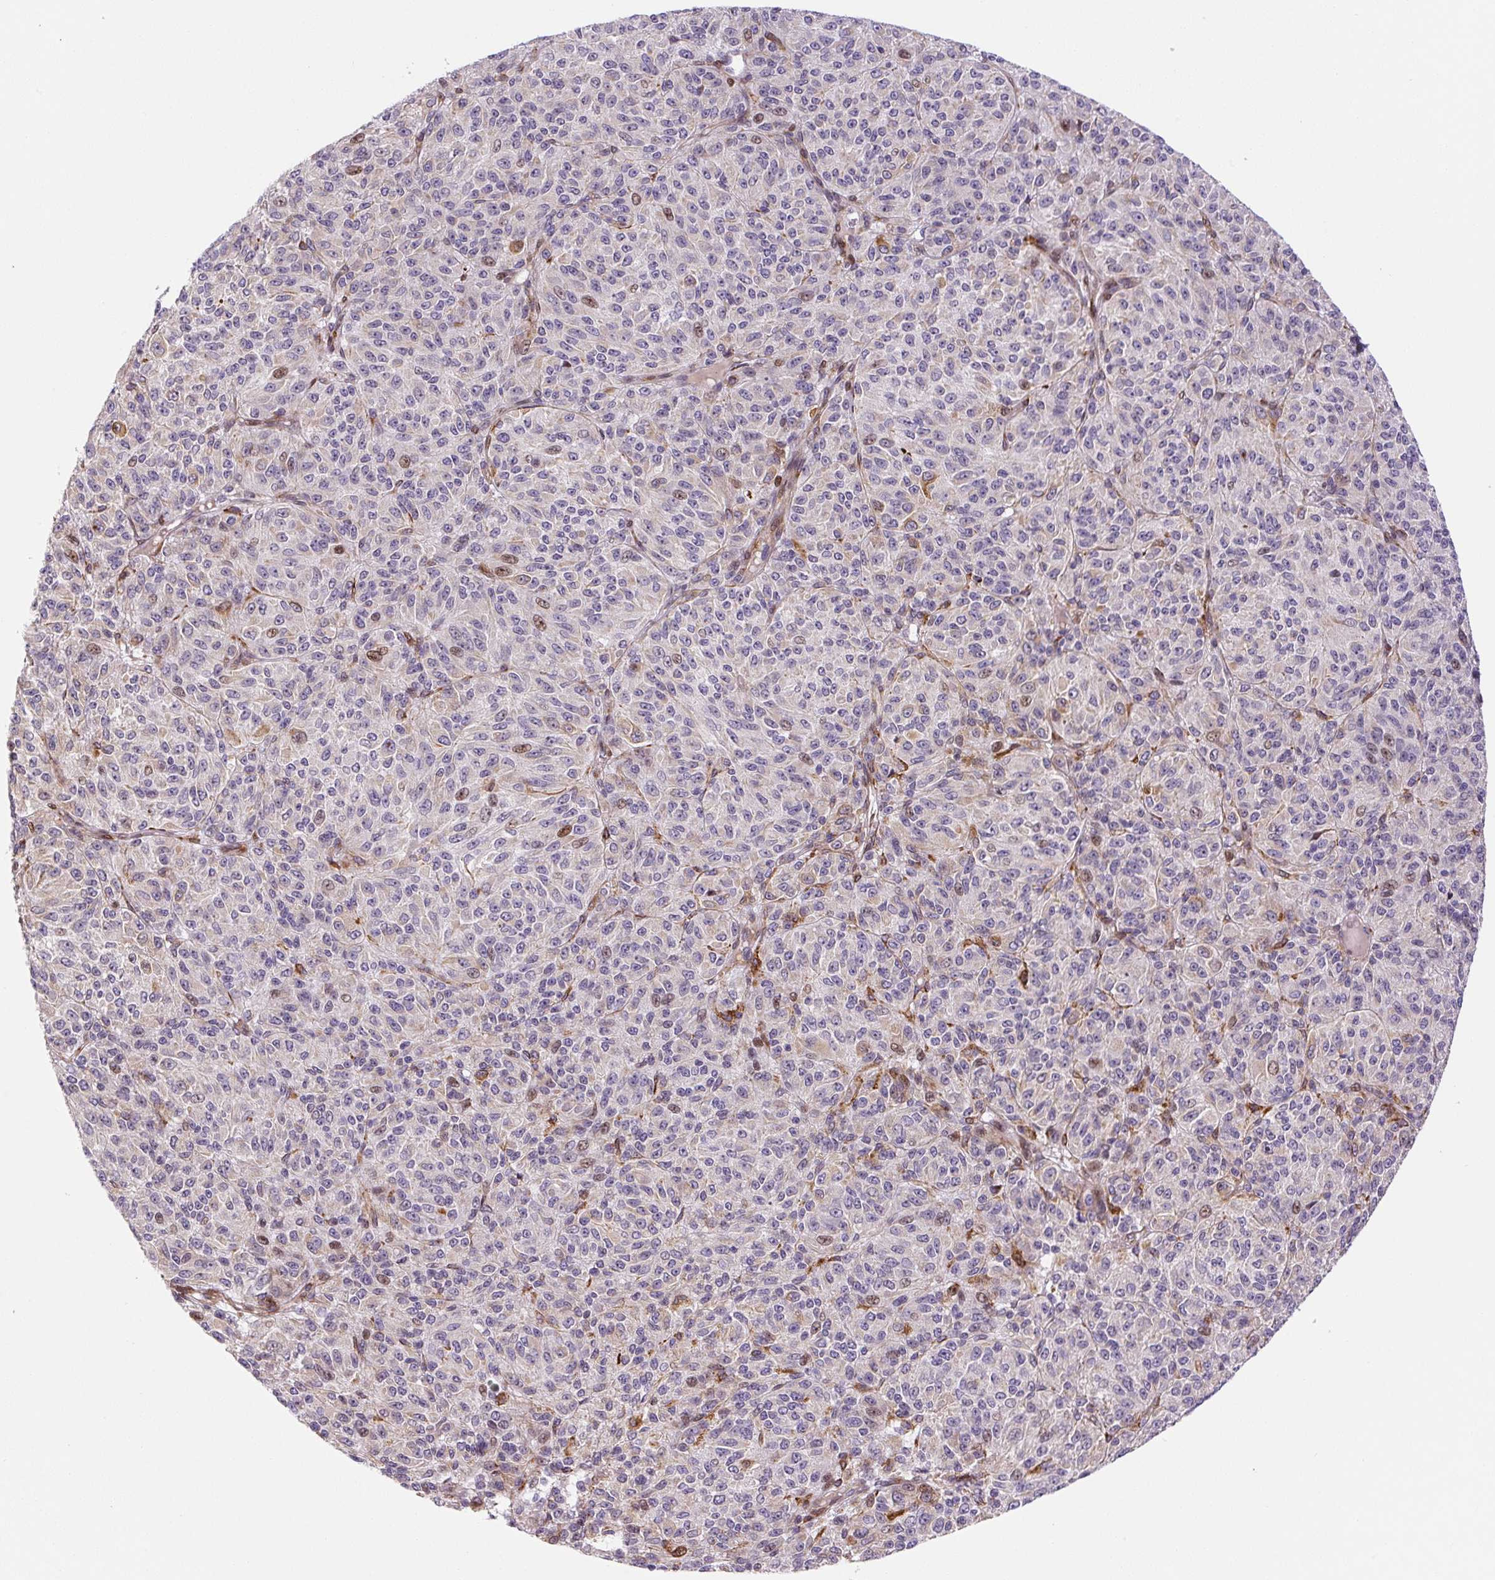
{"staining": {"intensity": "moderate", "quantity": "<25%", "location": "nuclear"}, "tissue": "melanoma", "cell_type": "Tumor cells", "image_type": "cancer", "snomed": [{"axis": "morphology", "description": "Malignant melanoma, Metastatic site"}, {"axis": "topography", "description": "Brain"}], "caption": "IHC (DAB) staining of human melanoma exhibits moderate nuclear protein expression in approximately <25% of tumor cells.", "gene": "DISP3", "patient": {"sex": "female", "age": 56}}